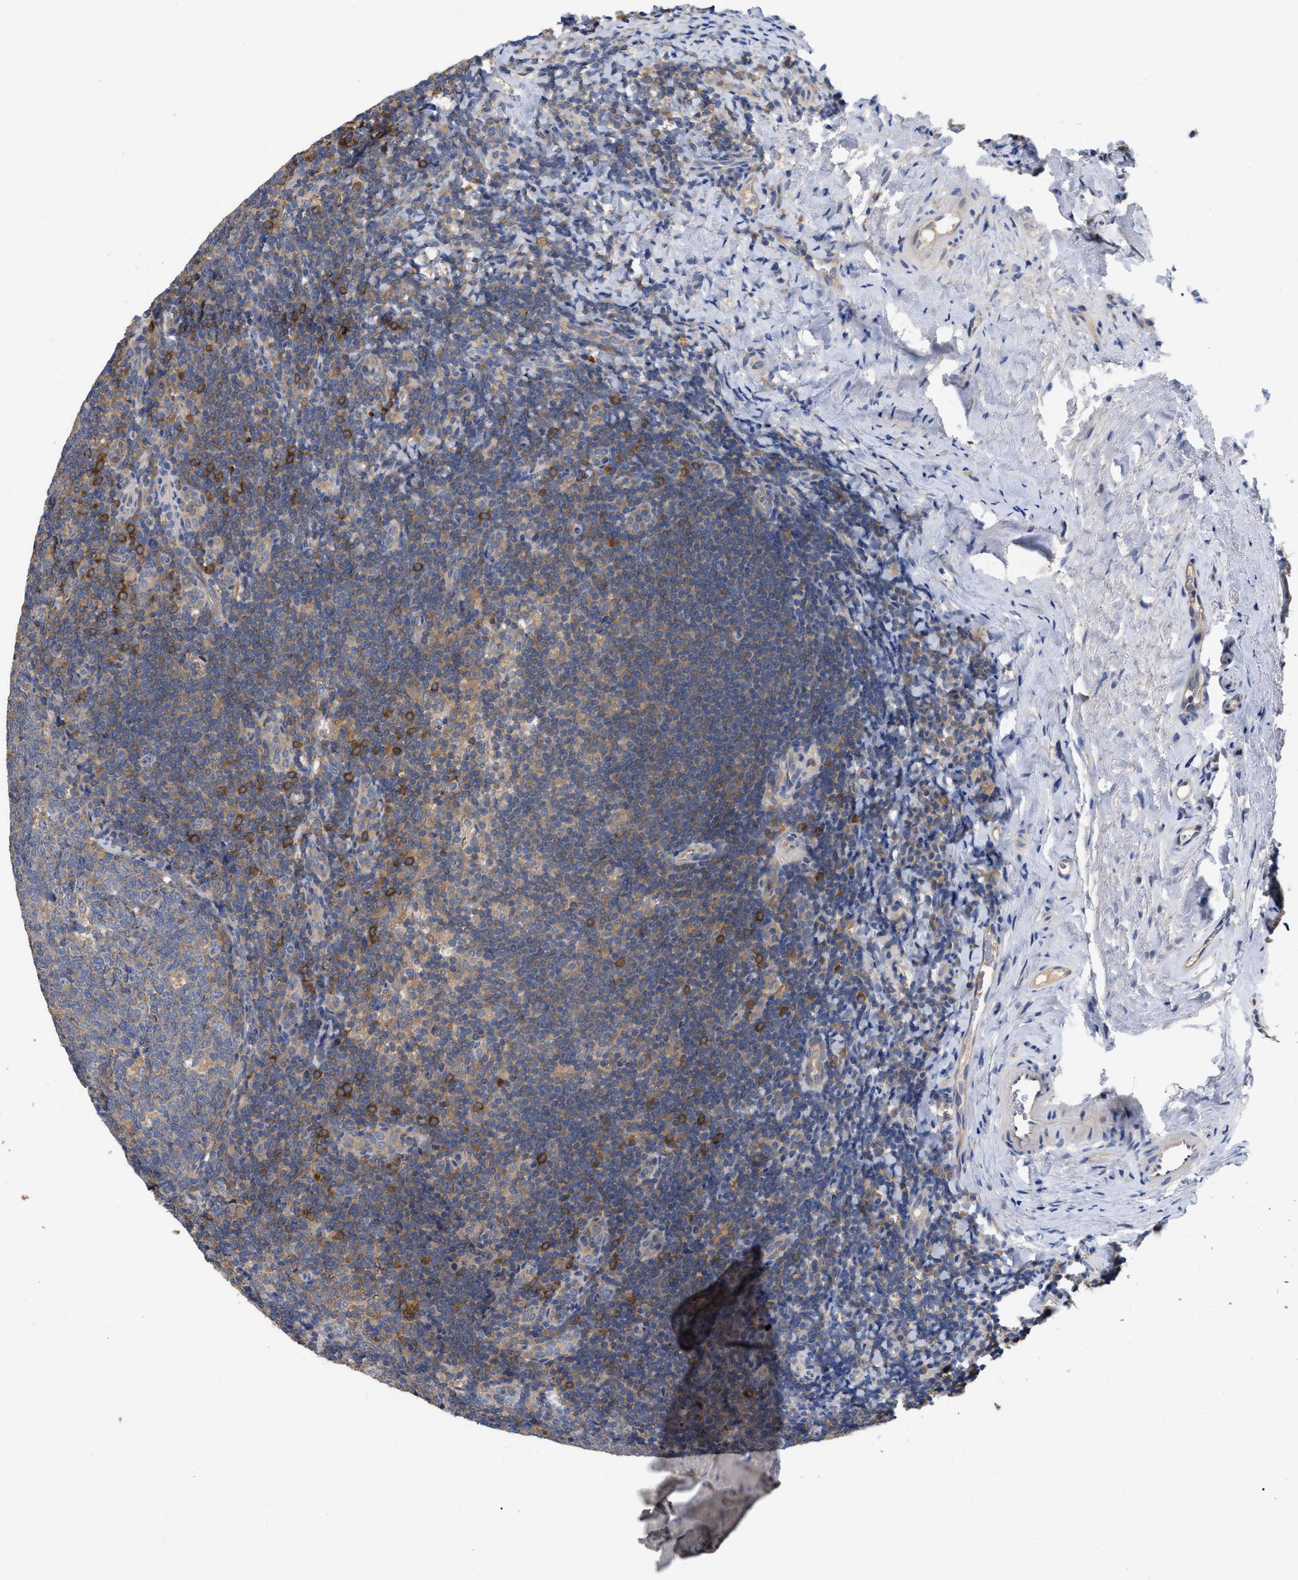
{"staining": {"intensity": "moderate", "quantity": "25%-75%", "location": "cytoplasmic/membranous"}, "tissue": "tonsil", "cell_type": "Germinal center cells", "image_type": "normal", "snomed": [{"axis": "morphology", "description": "Normal tissue, NOS"}, {"axis": "topography", "description": "Tonsil"}], "caption": "Moderate cytoplasmic/membranous staining is seen in about 25%-75% of germinal center cells in normal tonsil.", "gene": "RAP1GDS1", "patient": {"sex": "male", "age": 37}}